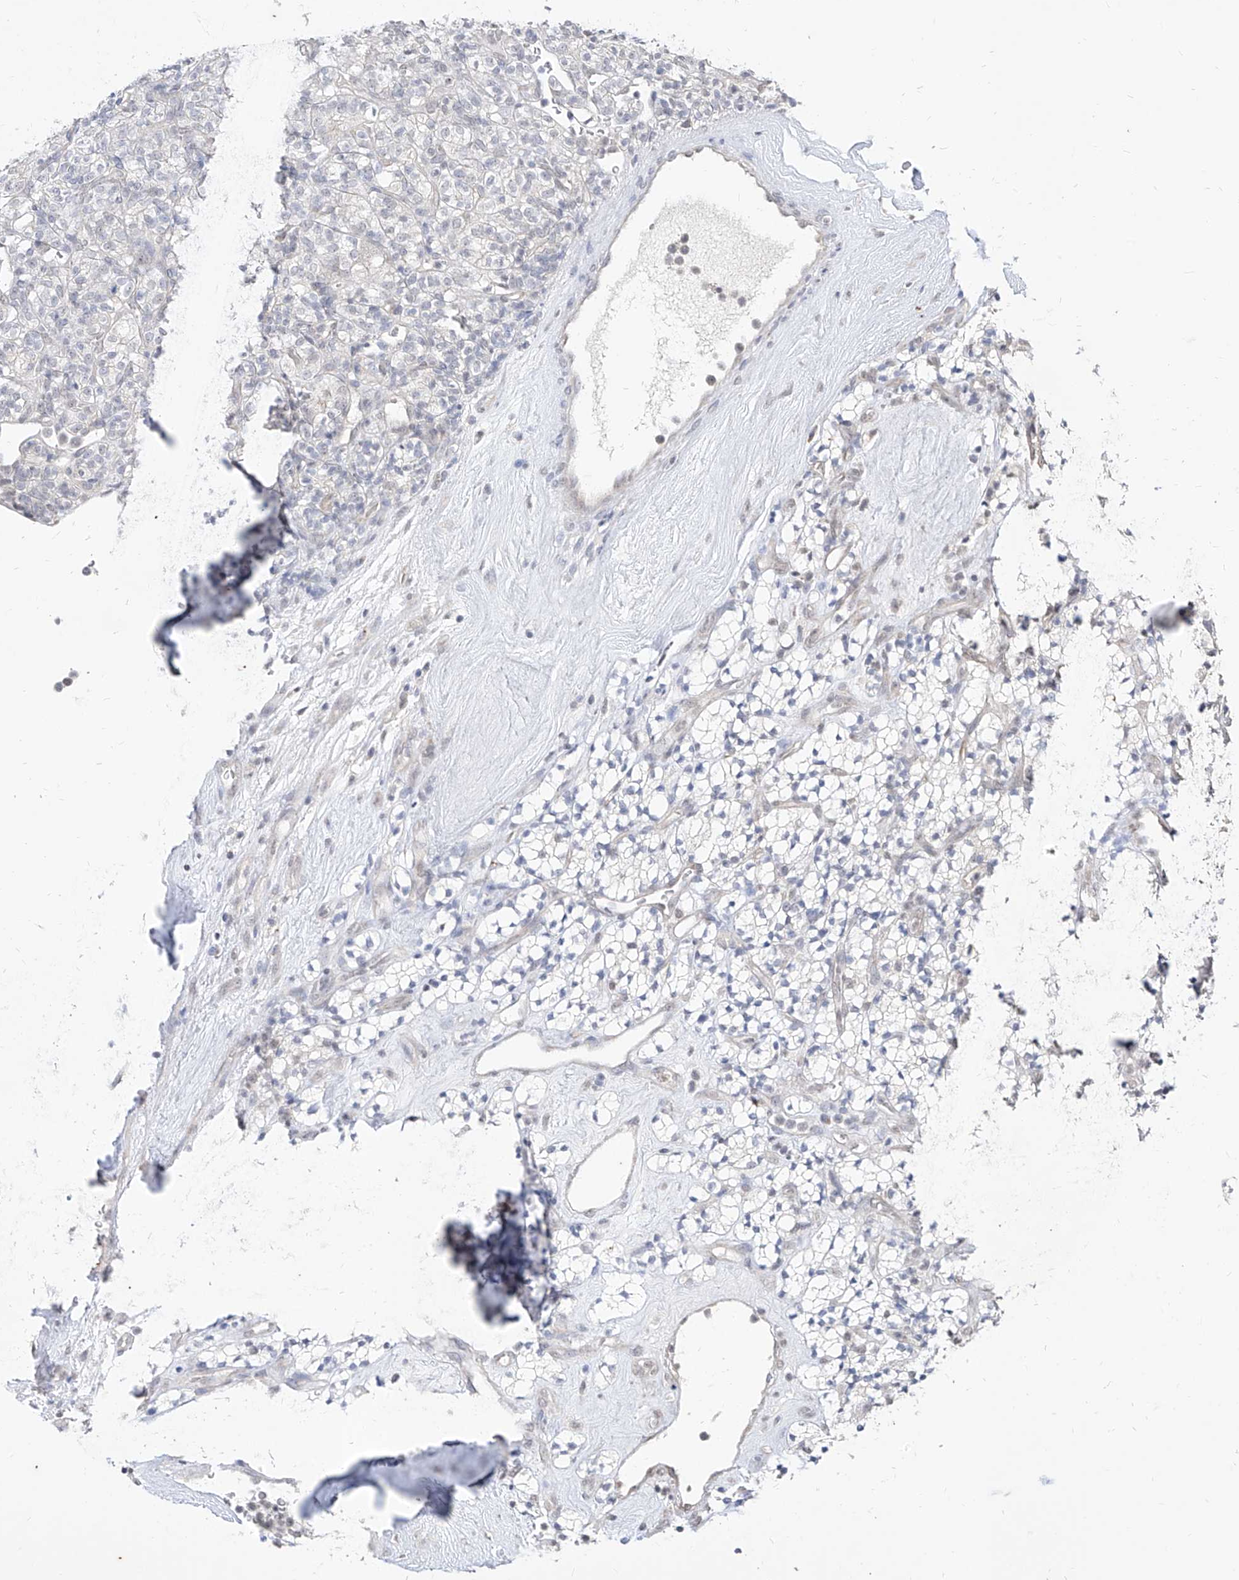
{"staining": {"intensity": "negative", "quantity": "none", "location": "none"}, "tissue": "renal cancer", "cell_type": "Tumor cells", "image_type": "cancer", "snomed": [{"axis": "morphology", "description": "Adenocarcinoma, NOS"}, {"axis": "topography", "description": "Kidney"}], "caption": "IHC of human renal cancer reveals no expression in tumor cells.", "gene": "PHF20L1", "patient": {"sex": "male", "age": 77}}